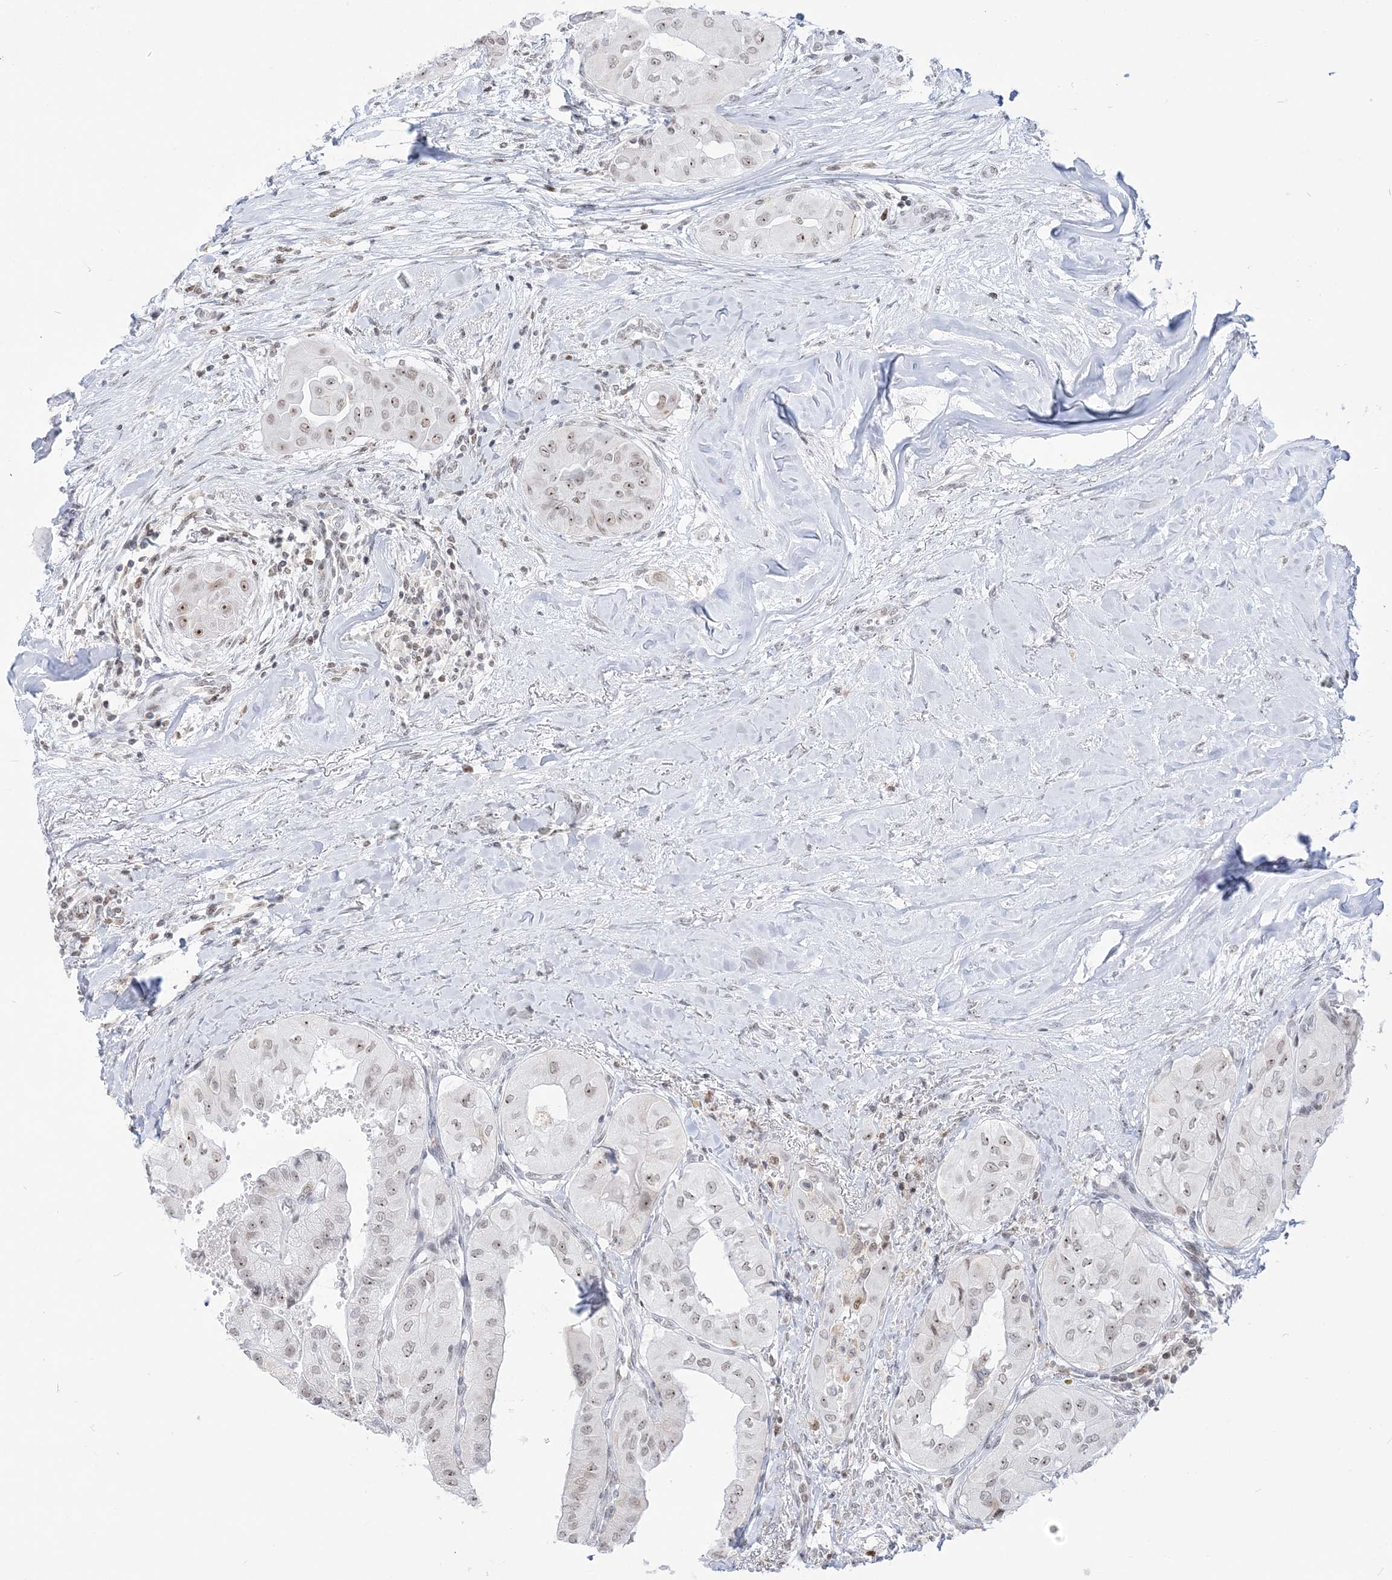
{"staining": {"intensity": "weak", "quantity": "25%-75%", "location": "nuclear"}, "tissue": "thyroid cancer", "cell_type": "Tumor cells", "image_type": "cancer", "snomed": [{"axis": "morphology", "description": "Papillary adenocarcinoma, NOS"}, {"axis": "topography", "description": "Thyroid gland"}], "caption": "About 25%-75% of tumor cells in papillary adenocarcinoma (thyroid) reveal weak nuclear protein expression as visualized by brown immunohistochemical staining.", "gene": "DDX21", "patient": {"sex": "female", "age": 59}}